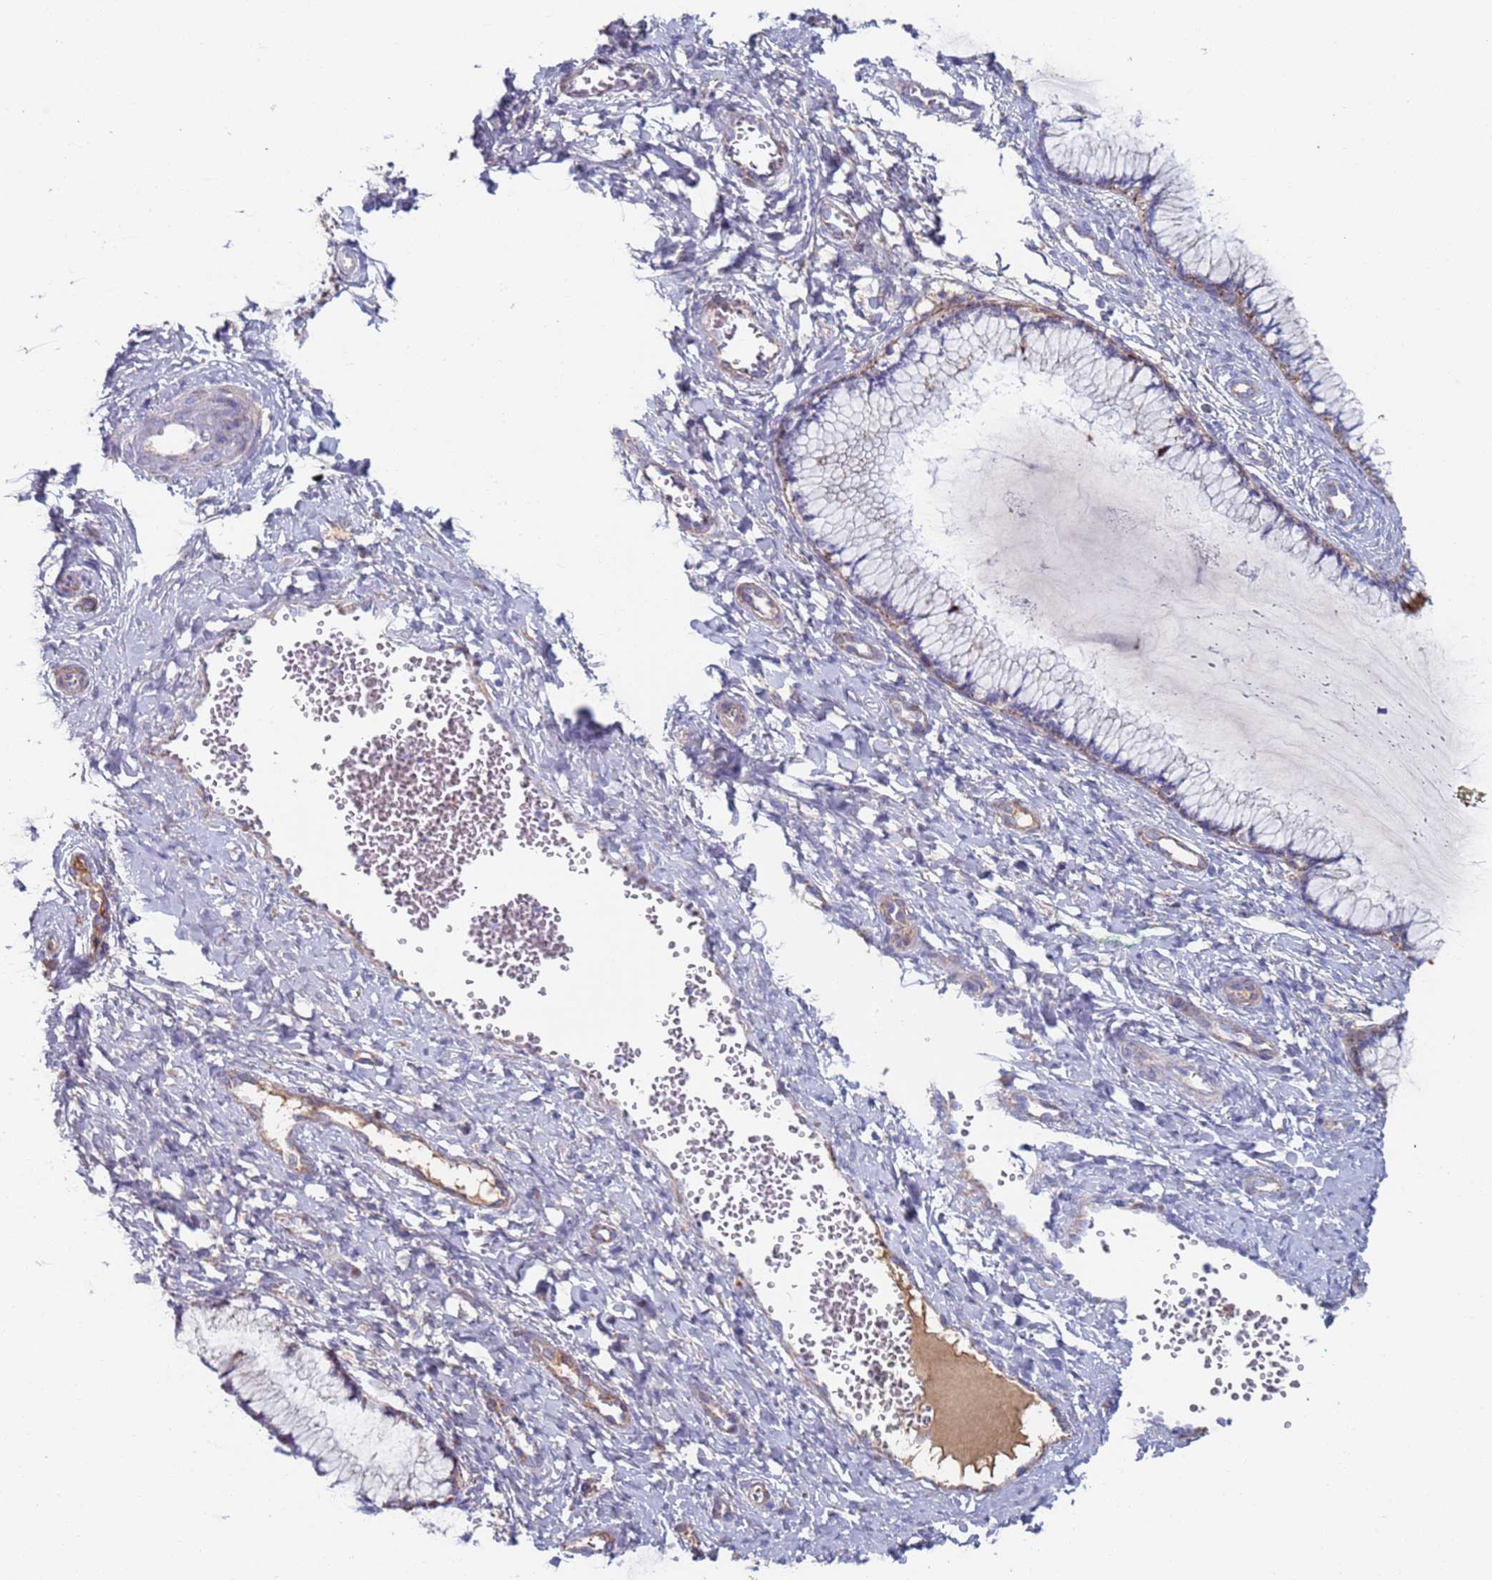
{"staining": {"intensity": "weak", "quantity": "25%-75%", "location": "cytoplasmic/membranous"}, "tissue": "cervix", "cell_type": "Glandular cells", "image_type": "normal", "snomed": [{"axis": "morphology", "description": "Normal tissue, NOS"}, {"axis": "morphology", "description": "Adenocarcinoma, NOS"}, {"axis": "topography", "description": "Cervix"}], "caption": "Immunohistochemistry image of benign cervix: cervix stained using IHC demonstrates low levels of weak protein expression localized specifically in the cytoplasmic/membranous of glandular cells, appearing as a cytoplasmic/membranous brown color.", "gene": "MRPL22", "patient": {"sex": "female", "age": 29}}